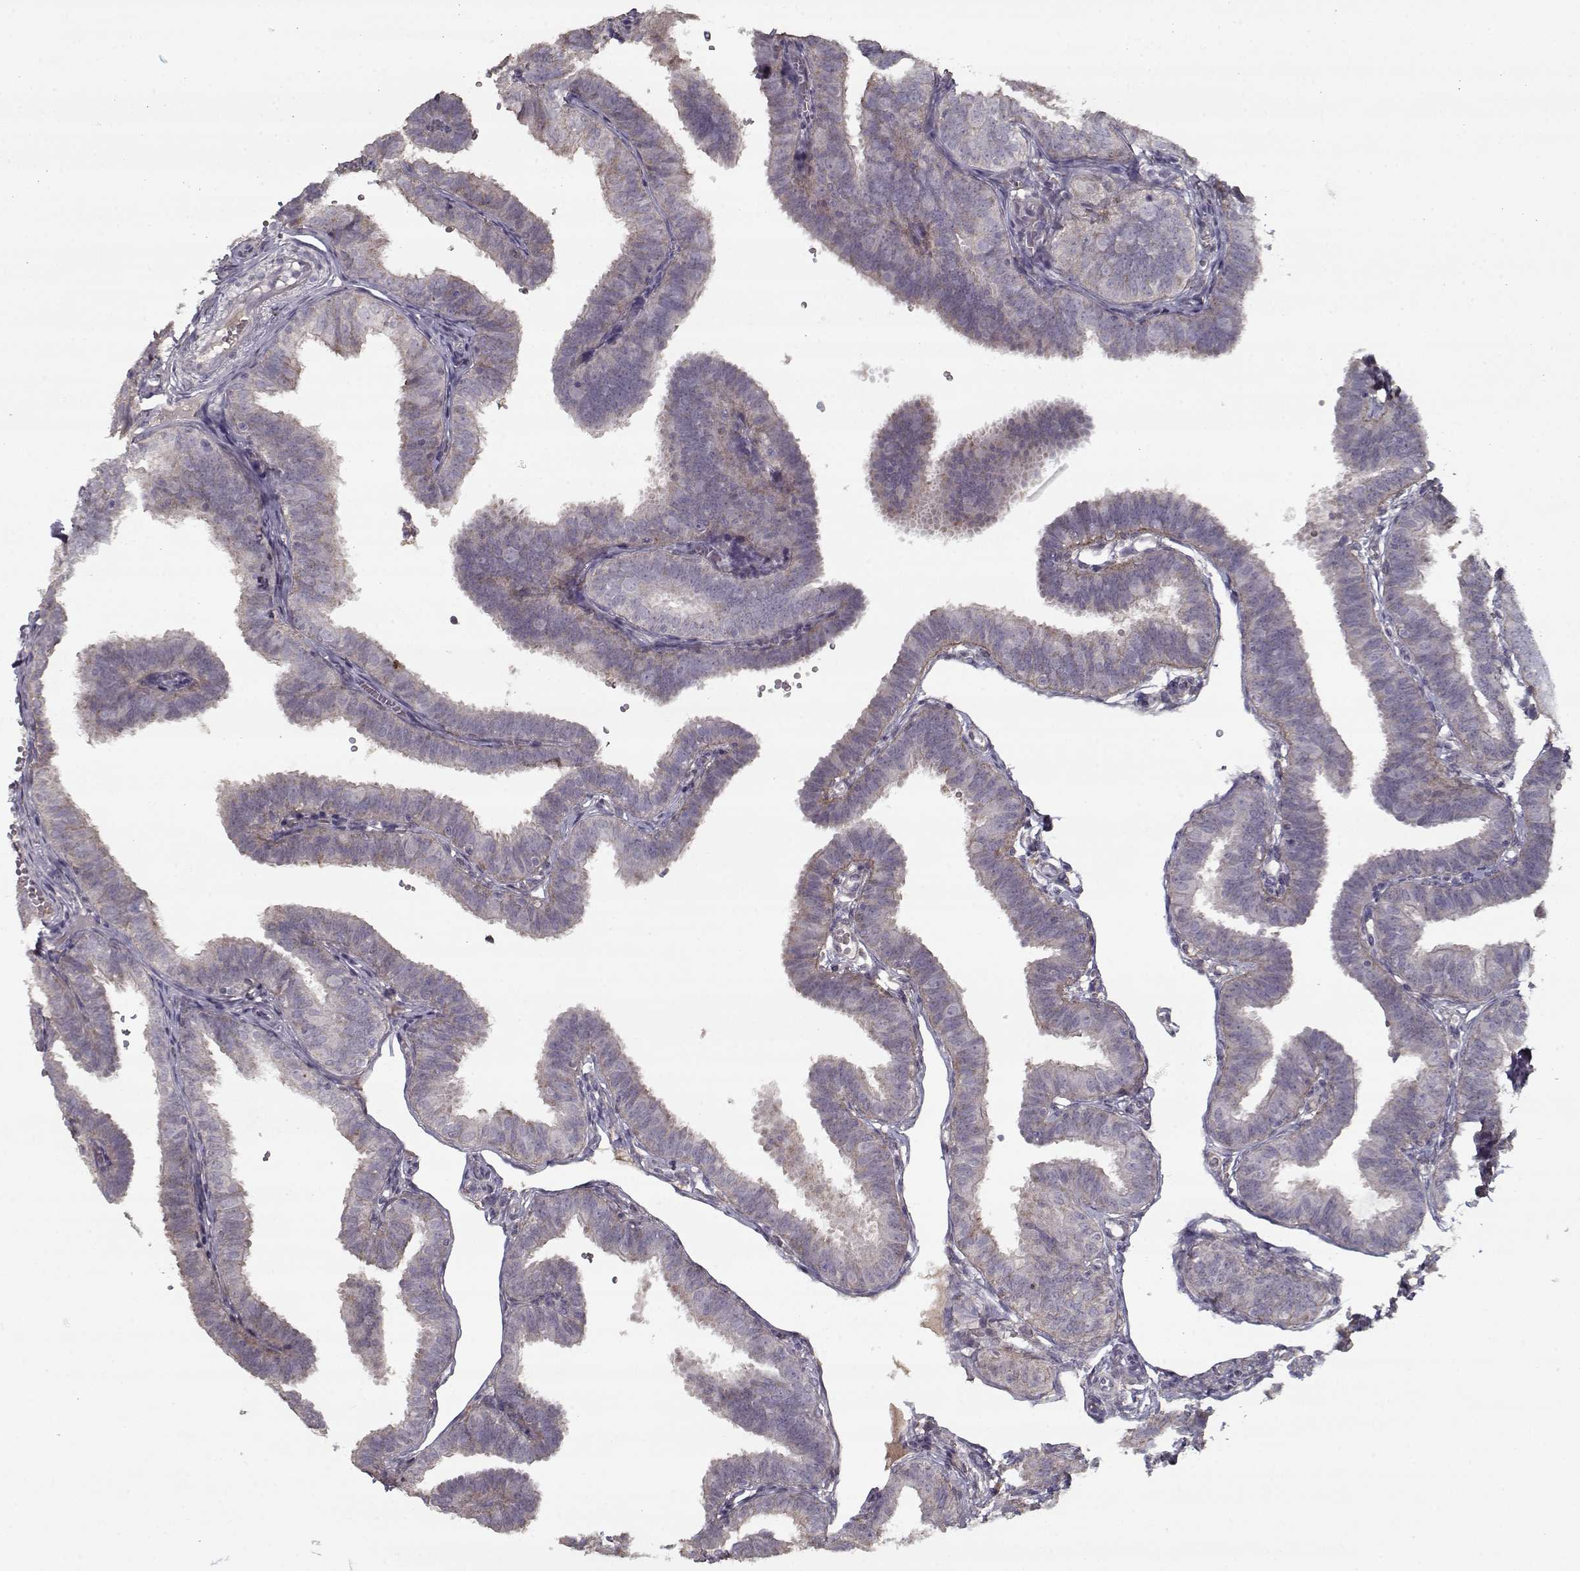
{"staining": {"intensity": "negative", "quantity": "none", "location": "none"}, "tissue": "fallopian tube", "cell_type": "Glandular cells", "image_type": "normal", "snomed": [{"axis": "morphology", "description": "Normal tissue, NOS"}, {"axis": "topography", "description": "Fallopian tube"}], "caption": "An IHC histopathology image of benign fallopian tube is shown. There is no staining in glandular cells of fallopian tube. Brightfield microscopy of immunohistochemistry (IHC) stained with DAB (3,3'-diaminobenzidine) (brown) and hematoxylin (blue), captured at high magnification.", "gene": "LAMA2", "patient": {"sex": "female", "age": 25}}